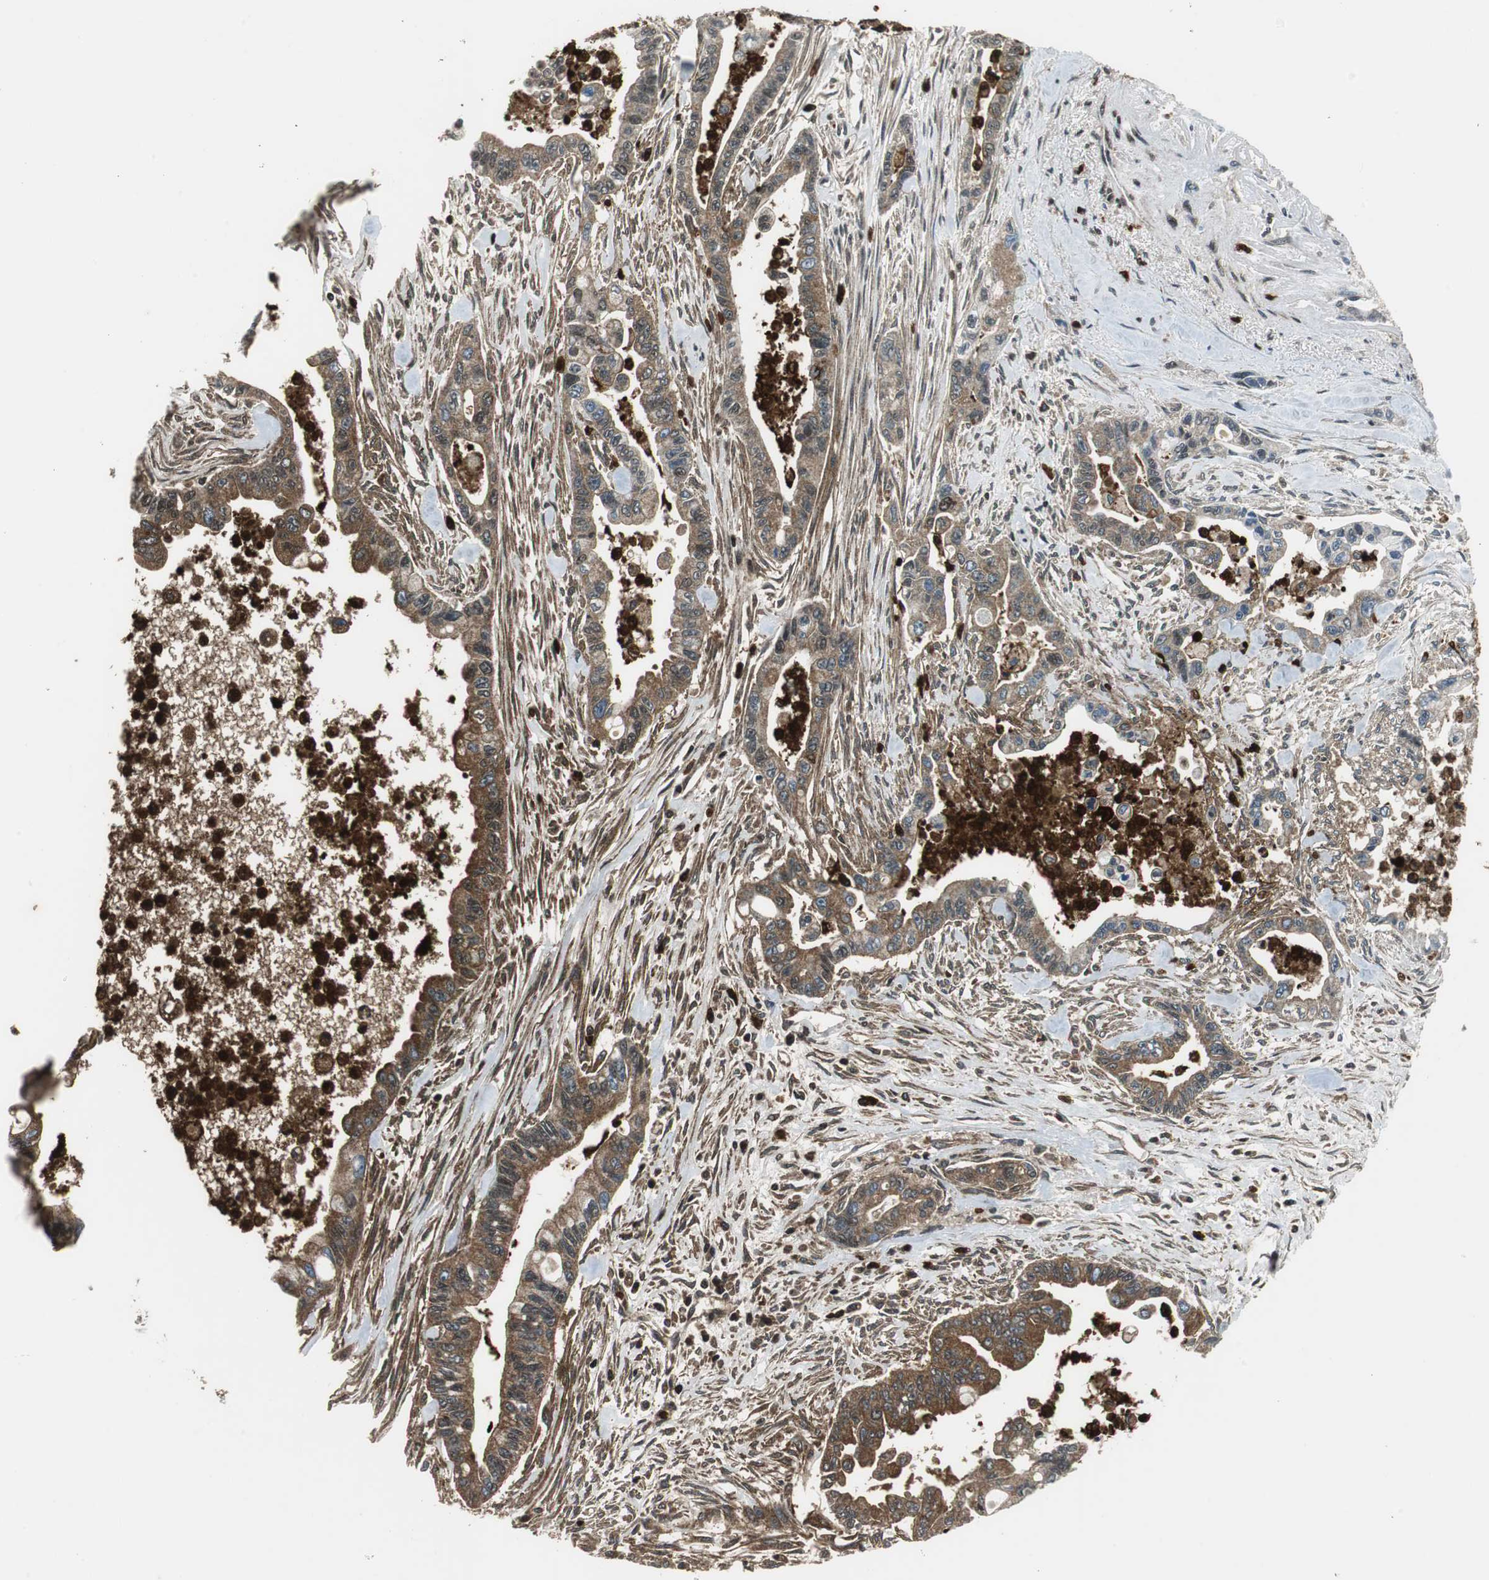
{"staining": {"intensity": "moderate", "quantity": "25%-75%", "location": "cytoplasmic/membranous"}, "tissue": "pancreatic cancer", "cell_type": "Tumor cells", "image_type": "cancer", "snomed": [{"axis": "morphology", "description": "Adenocarcinoma, NOS"}, {"axis": "topography", "description": "Pancreas"}], "caption": "Moderate cytoplasmic/membranous positivity is present in approximately 25%-75% of tumor cells in pancreatic adenocarcinoma.", "gene": "ORM1", "patient": {"sex": "male", "age": 70}}